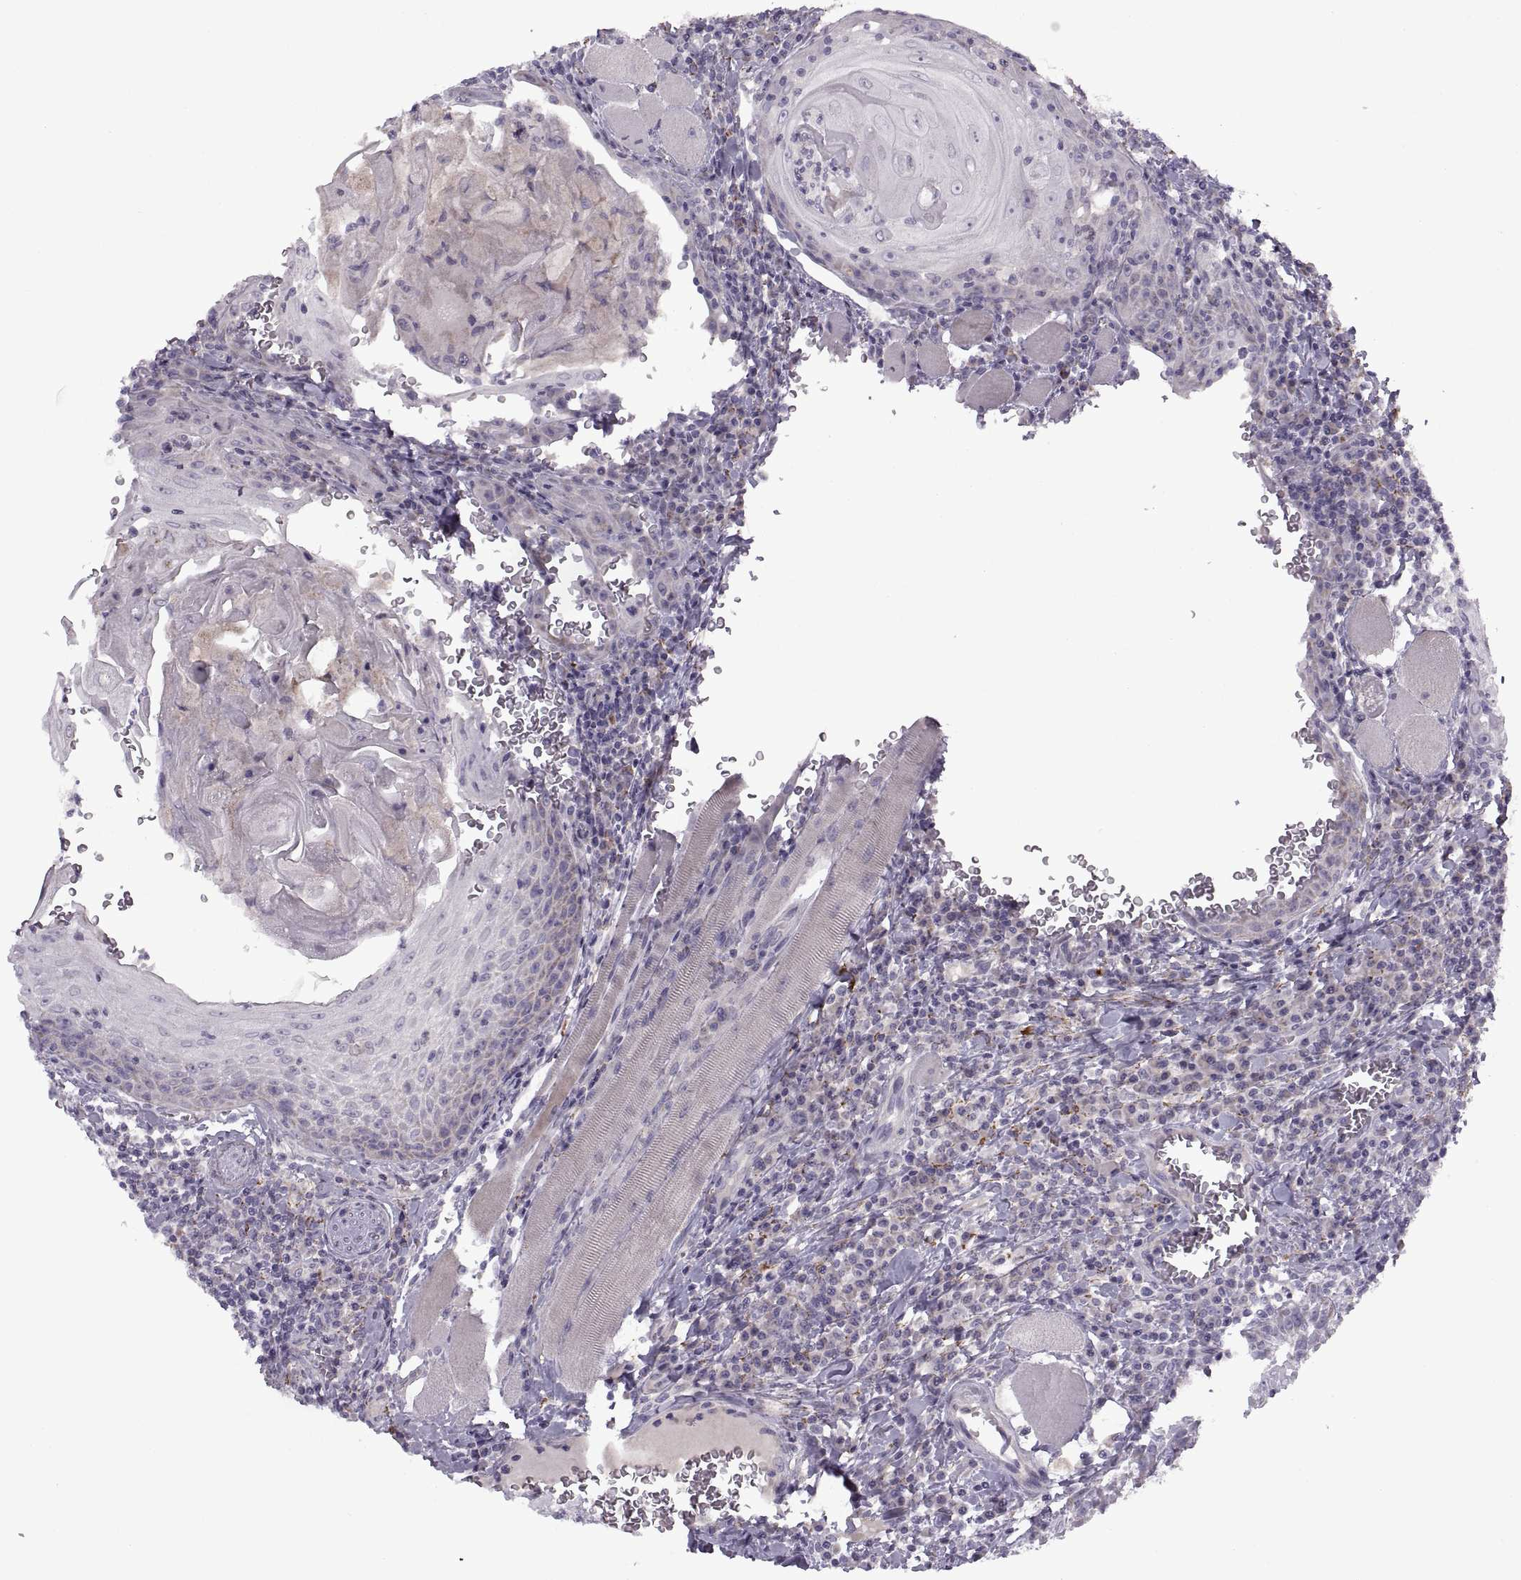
{"staining": {"intensity": "negative", "quantity": "none", "location": "none"}, "tissue": "head and neck cancer", "cell_type": "Tumor cells", "image_type": "cancer", "snomed": [{"axis": "morphology", "description": "Normal tissue, NOS"}, {"axis": "morphology", "description": "Squamous cell carcinoma, NOS"}, {"axis": "topography", "description": "Oral tissue"}, {"axis": "topography", "description": "Head-Neck"}], "caption": "Head and neck squamous cell carcinoma was stained to show a protein in brown. There is no significant expression in tumor cells.", "gene": "PIERCE1", "patient": {"sex": "male", "age": 52}}